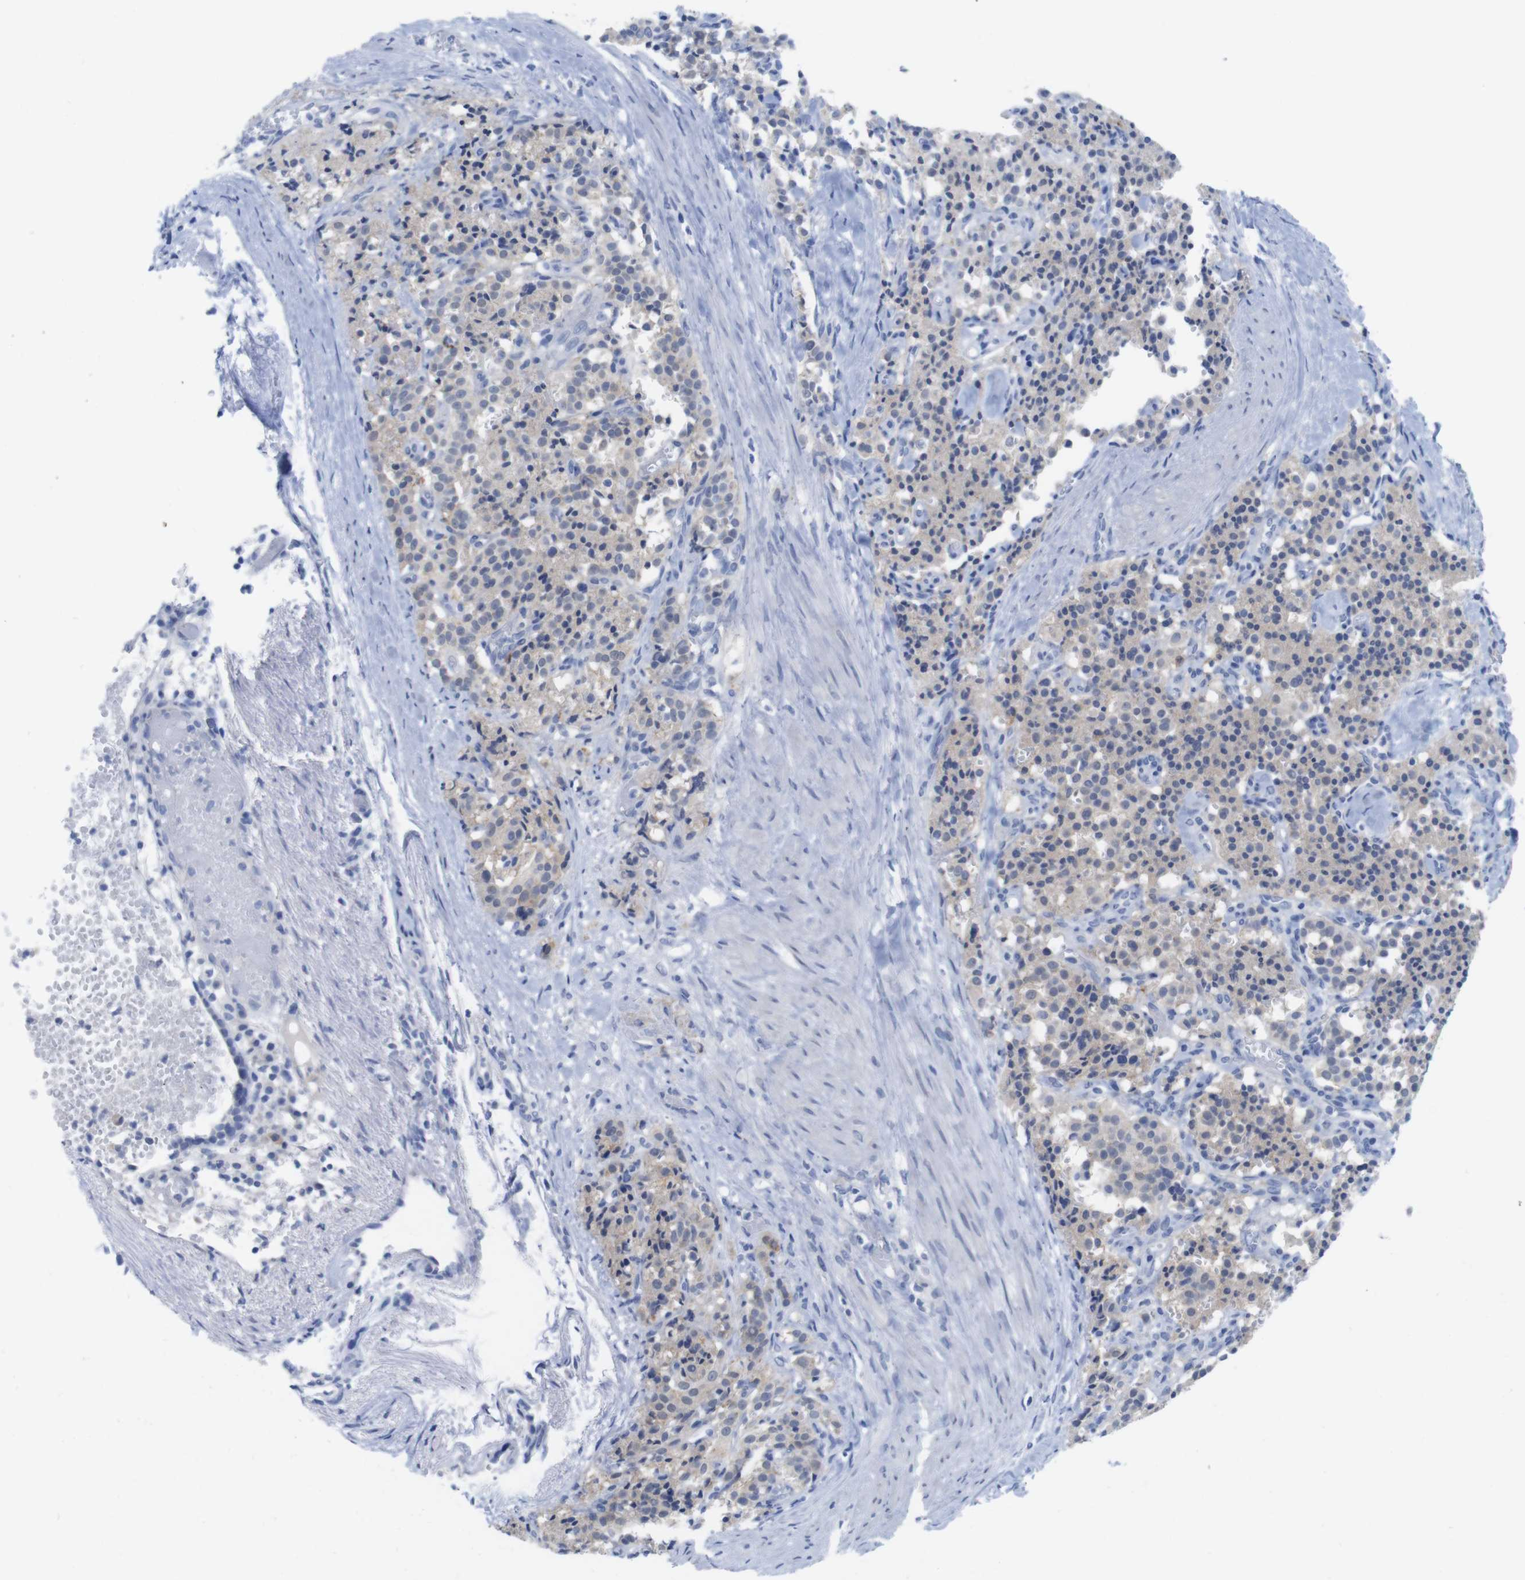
{"staining": {"intensity": "weak", "quantity": "25%-75%", "location": "cytoplasmic/membranous"}, "tissue": "carcinoid", "cell_type": "Tumor cells", "image_type": "cancer", "snomed": [{"axis": "morphology", "description": "Carcinoid, malignant, NOS"}, {"axis": "topography", "description": "Lung"}], "caption": "DAB immunohistochemical staining of human carcinoid (malignant) reveals weak cytoplasmic/membranous protein expression in about 25%-75% of tumor cells.", "gene": "PNMA1", "patient": {"sex": "male", "age": 30}}